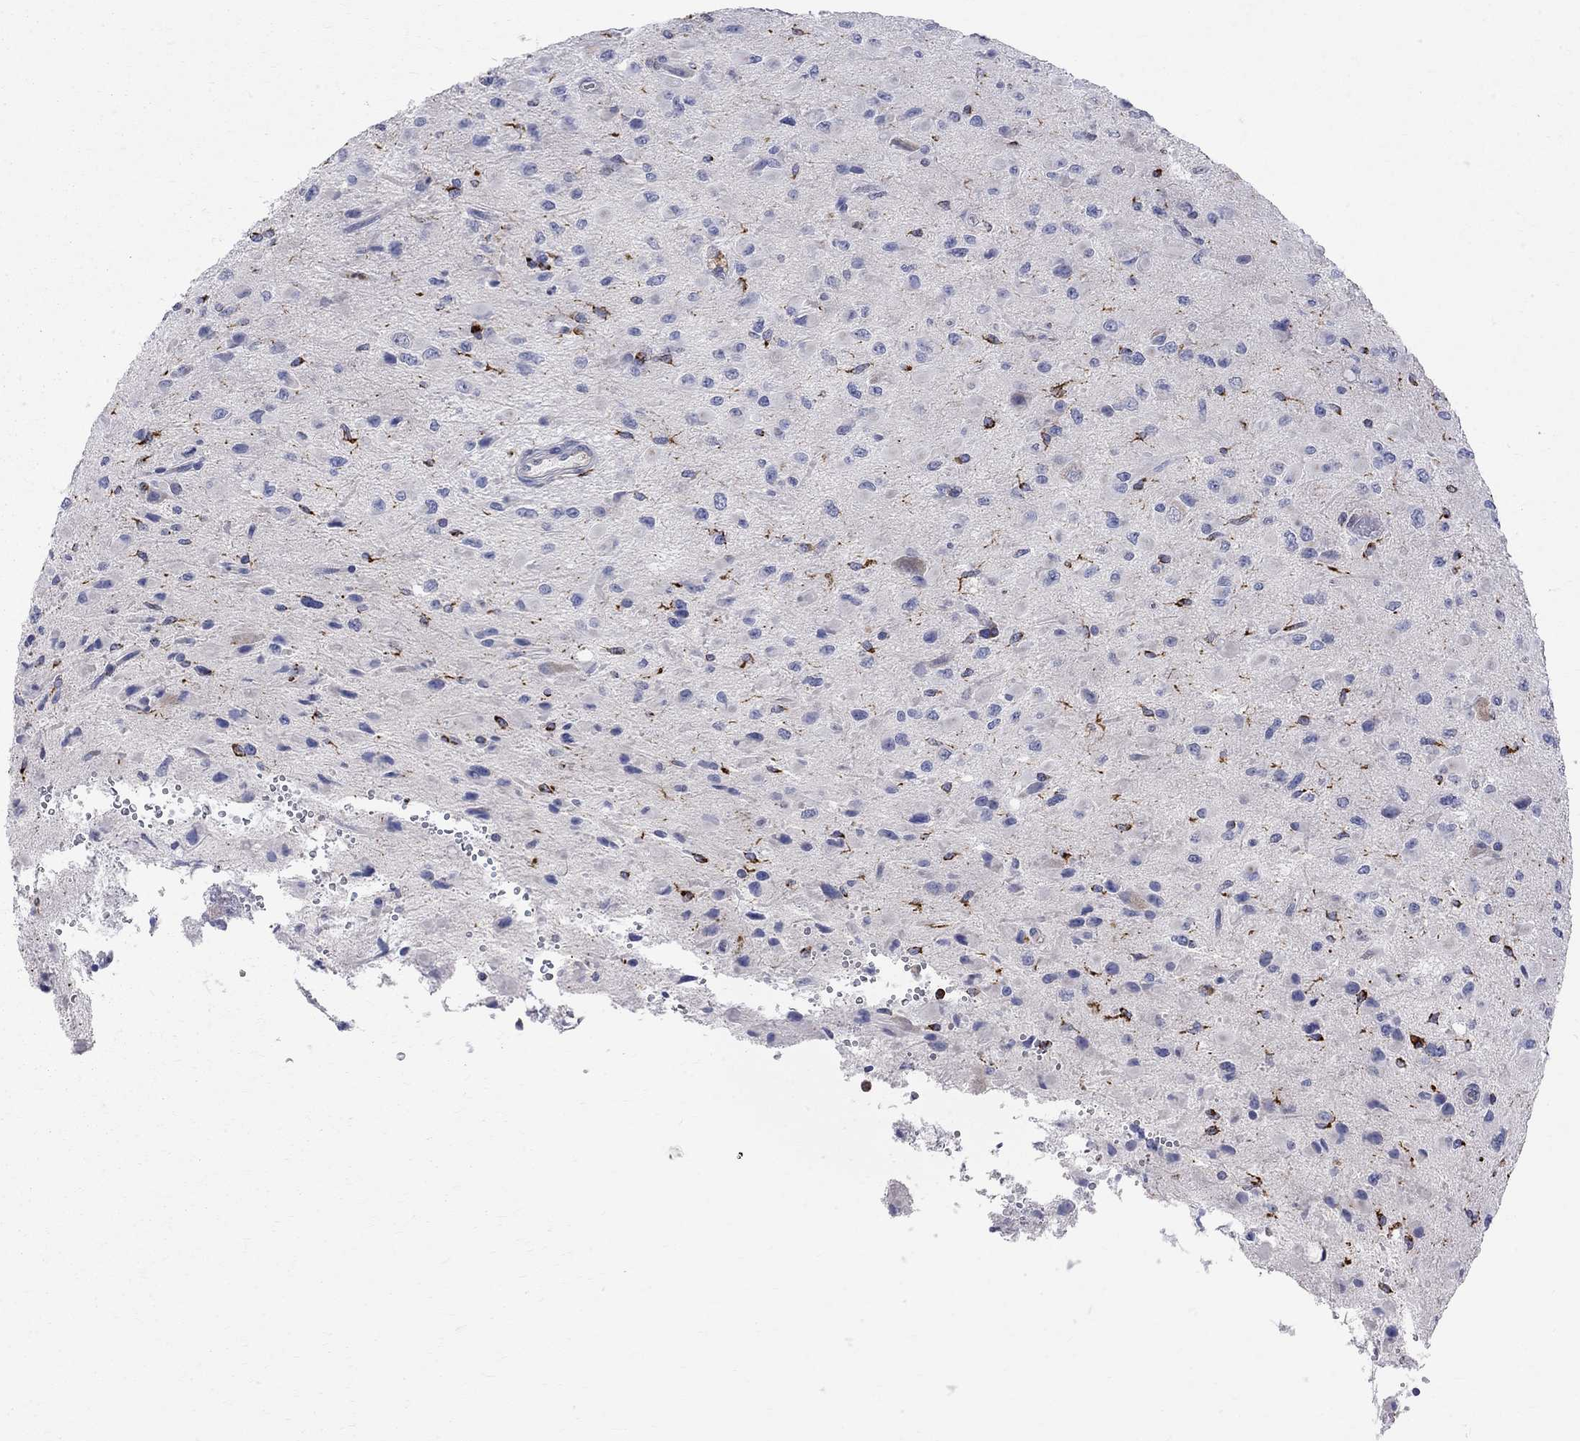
{"staining": {"intensity": "strong", "quantity": "<25%", "location": "cytoplasmic/membranous"}, "tissue": "glioma", "cell_type": "Tumor cells", "image_type": "cancer", "snomed": [{"axis": "morphology", "description": "Glioma, malignant, High grade"}, {"axis": "topography", "description": "Cerebral cortex"}], "caption": "Approximately <25% of tumor cells in malignant glioma (high-grade) demonstrate strong cytoplasmic/membranous protein staining as visualized by brown immunohistochemical staining.", "gene": "ACSL1", "patient": {"sex": "male", "age": 35}}